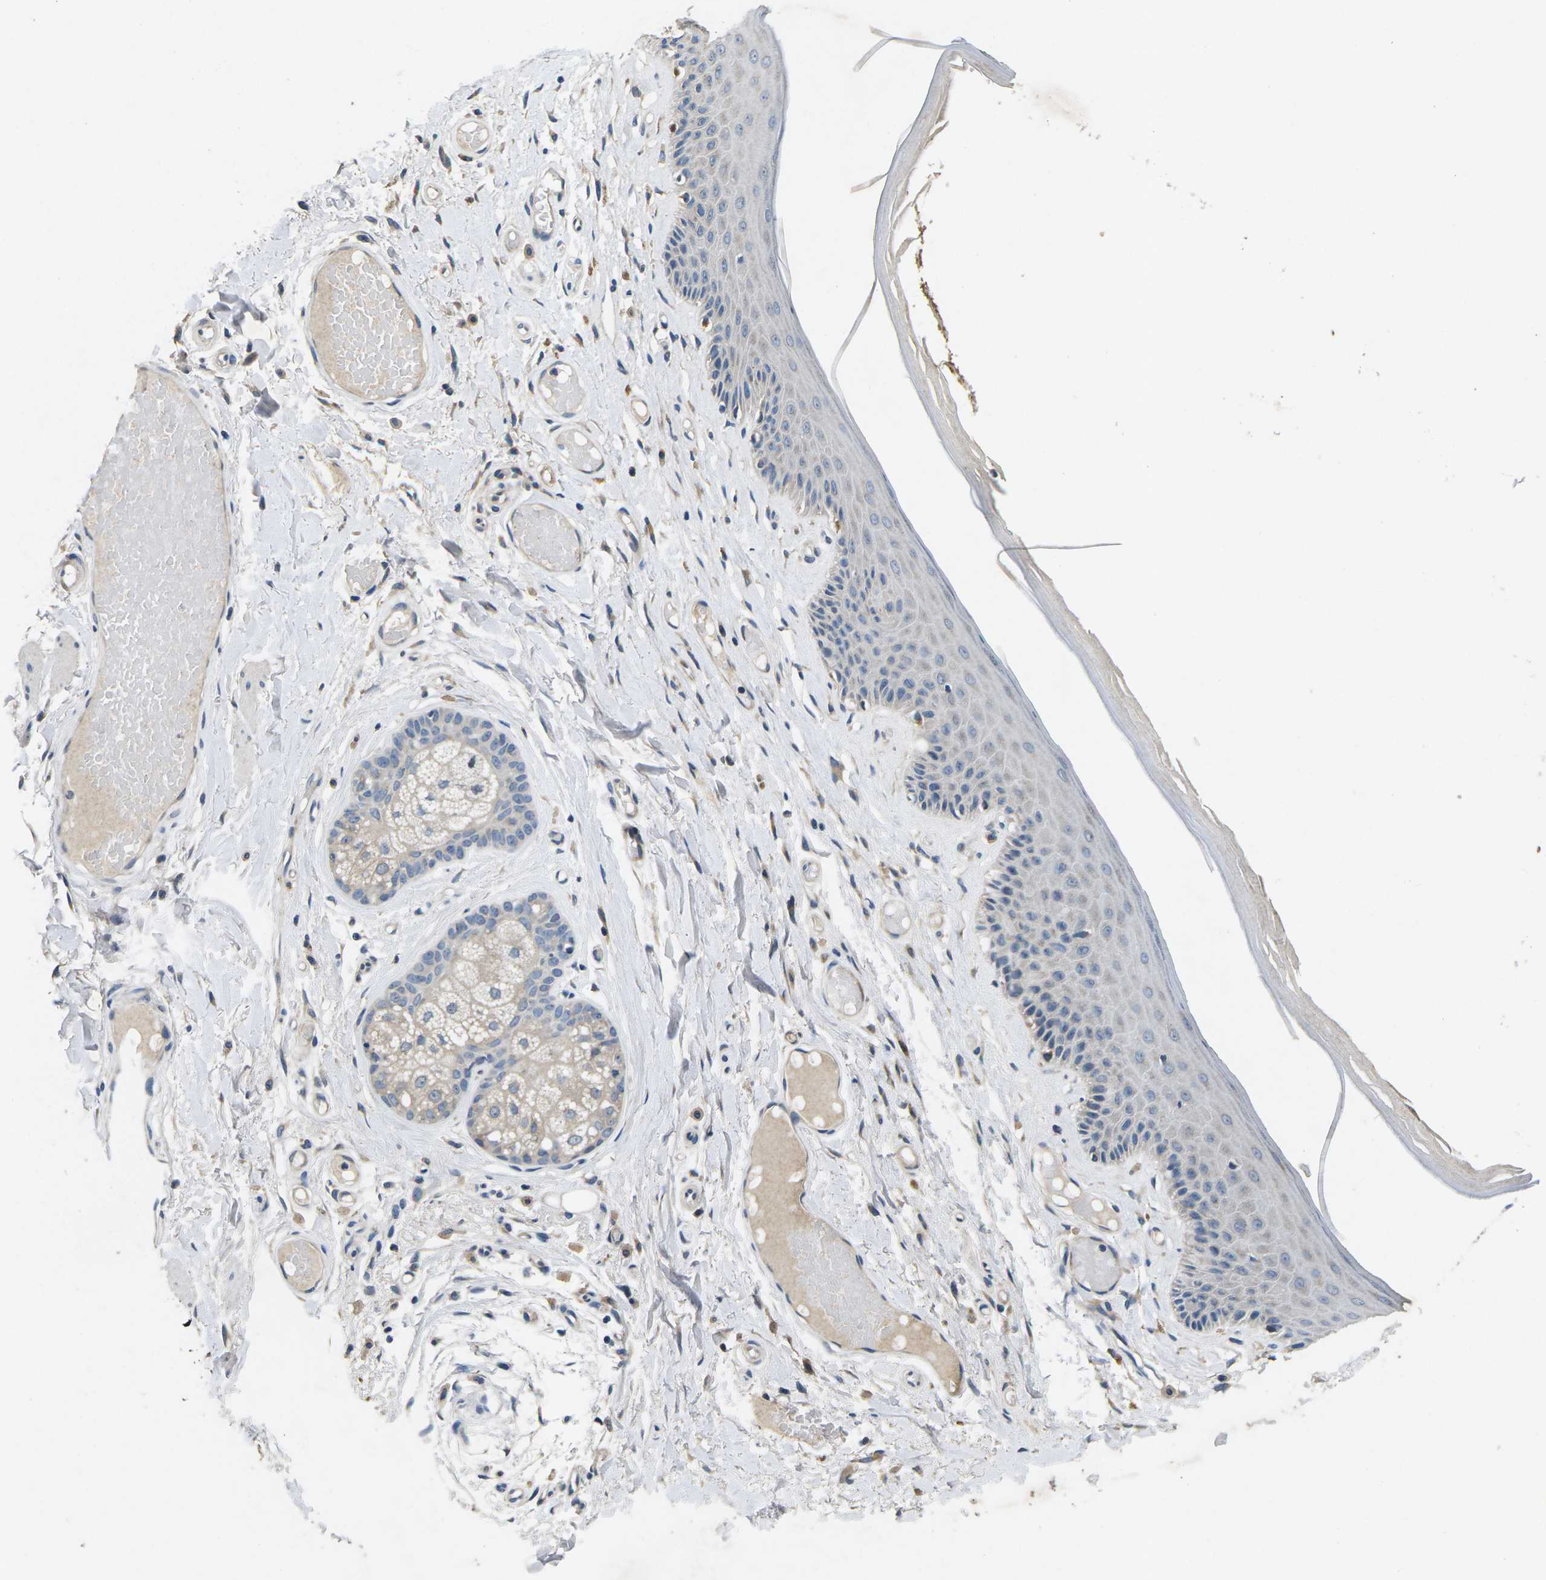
{"staining": {"intensity": "weak", "quantity": "<25%", "location": "cytoplasmic/membranous"}, "tissue": "skin", "cell_type": "Epidermal cells", "image_type": "normal", "snomed": [{"axis": "morphology", "description": "Normal tissue, NOS"}, {"axis": "topography", "description": "Vulva"}], "caption": "Epidermal cells show no significant positivity in unremarkable skin. (IHC, brightfield microscopy, high magnification).", "gene": "ERGIC3", "patient": {"sex": "female", "age": 73}}